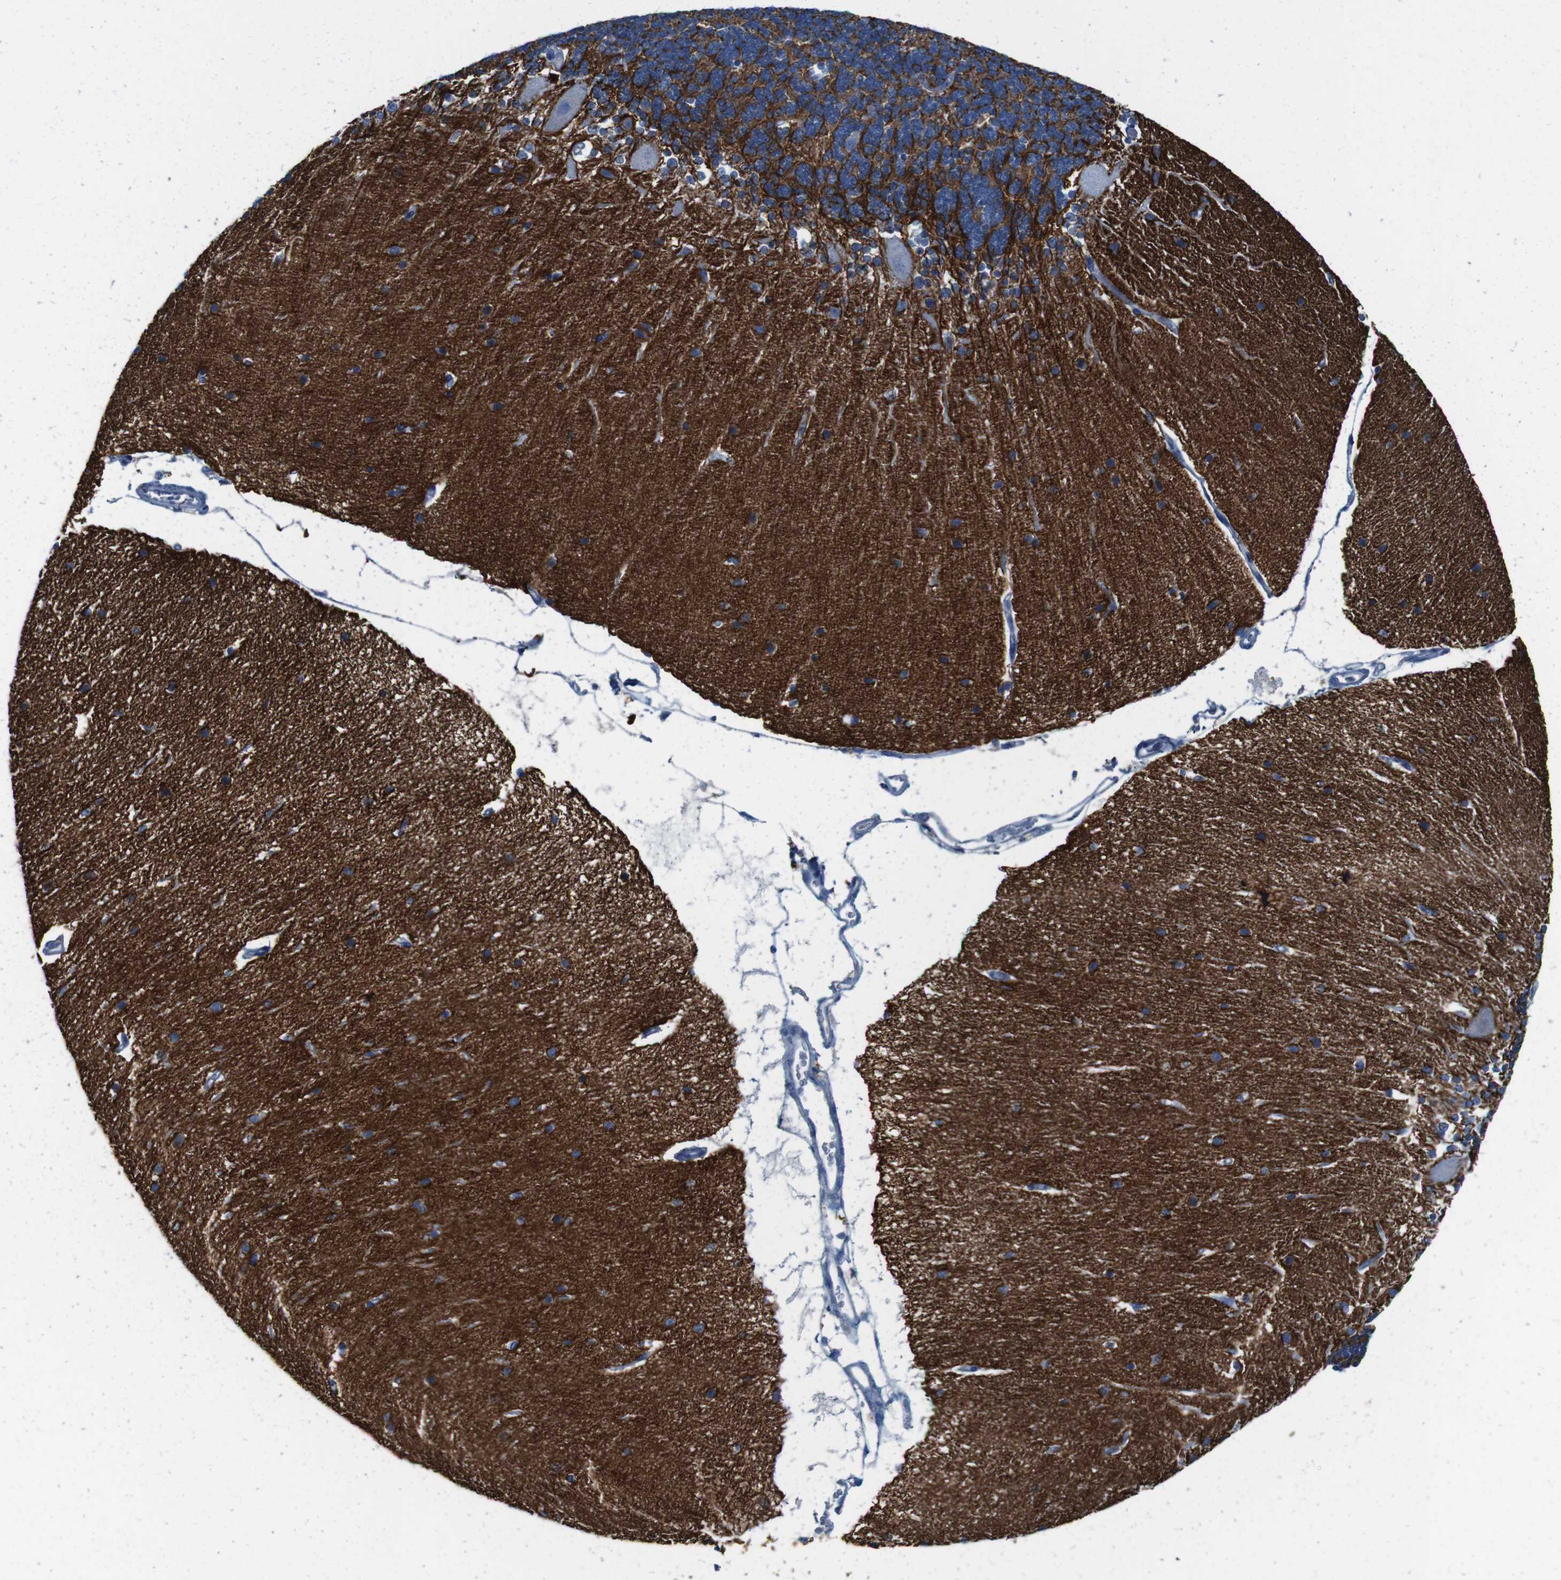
{"staining": {"intensity": "negative", "quantity": "none", "location": "none"}, "tissue": "cerebellum", "cell_type": "Cells in granular layer", "image_type": "normal", "snomed": [{"axis": "morphology", "description": "Normal tissue, NOS"}, {"axis": "topography", "description": "Cerebellum"}], "caption": "Cells in granular layer are negative for protein expression in benign human cerebellum. (DAB (3,3'-diaminobenzidine) immunohistochemistry with hematoxylin counter stain).", "gene": "IGSF8", "patient": {"sex": "female", "age": 54}}